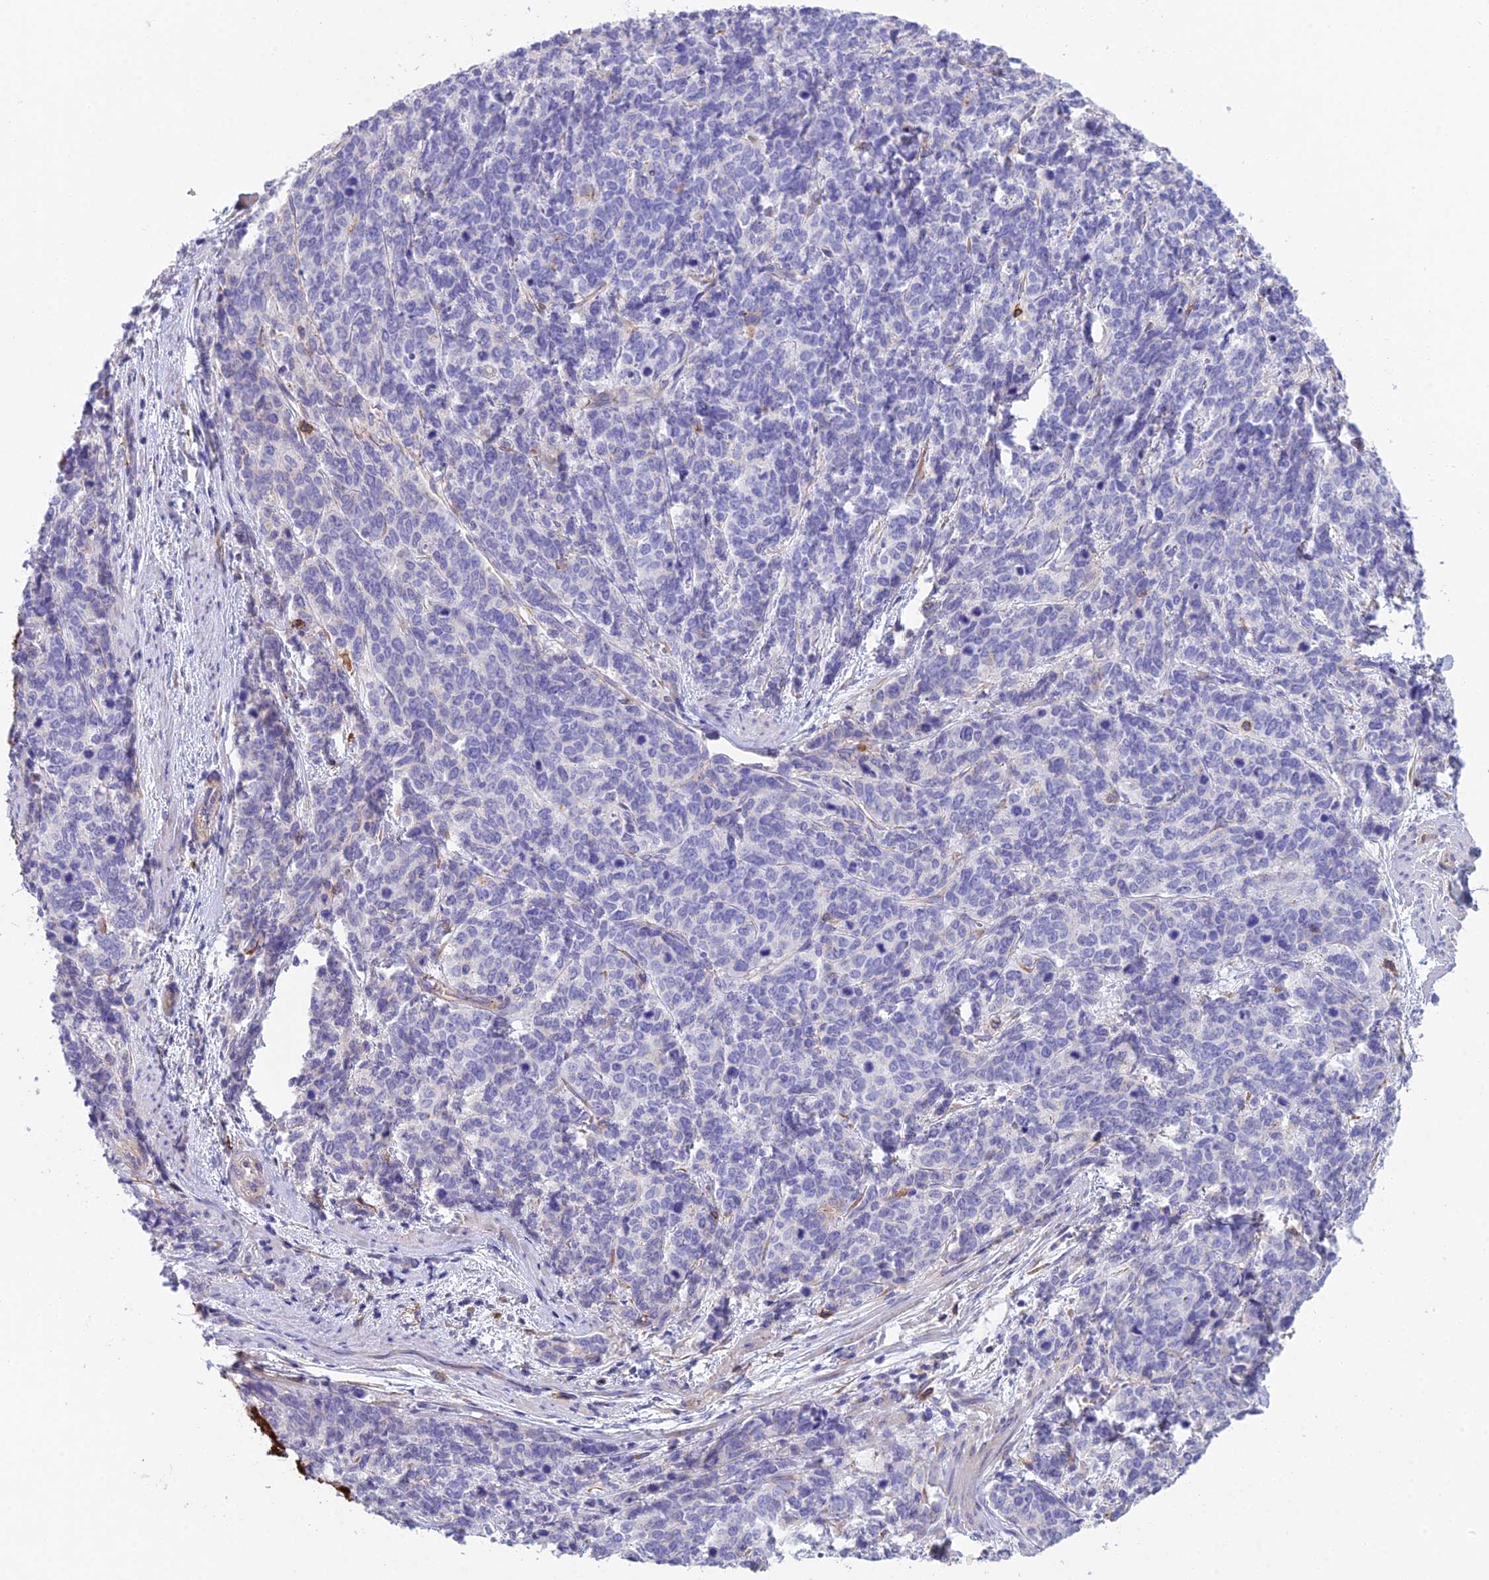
{"staining": {"intensity": "negative", "quantity": "none", "location": "none"}, "tissue": "cervical cancer", "cell_type": "Tumor cells", "image_type": "cancer", "snomed": [{"axis": "morphology", "description": "Squamous cell carcinoma, NOS"}, {"axis": "topography", "description": "Cervix"}], "caption": "High magnification brightfield microscopy of squamous cell carcinoma (cervical) stained with DAB (3,3'-diaminobenzidine) (brown) and counterstained with hematoxylin (blue): tumor cells show no significant staining.", "gene": "OR1Q1", "patient": {"sex": "female", "age": 60}}